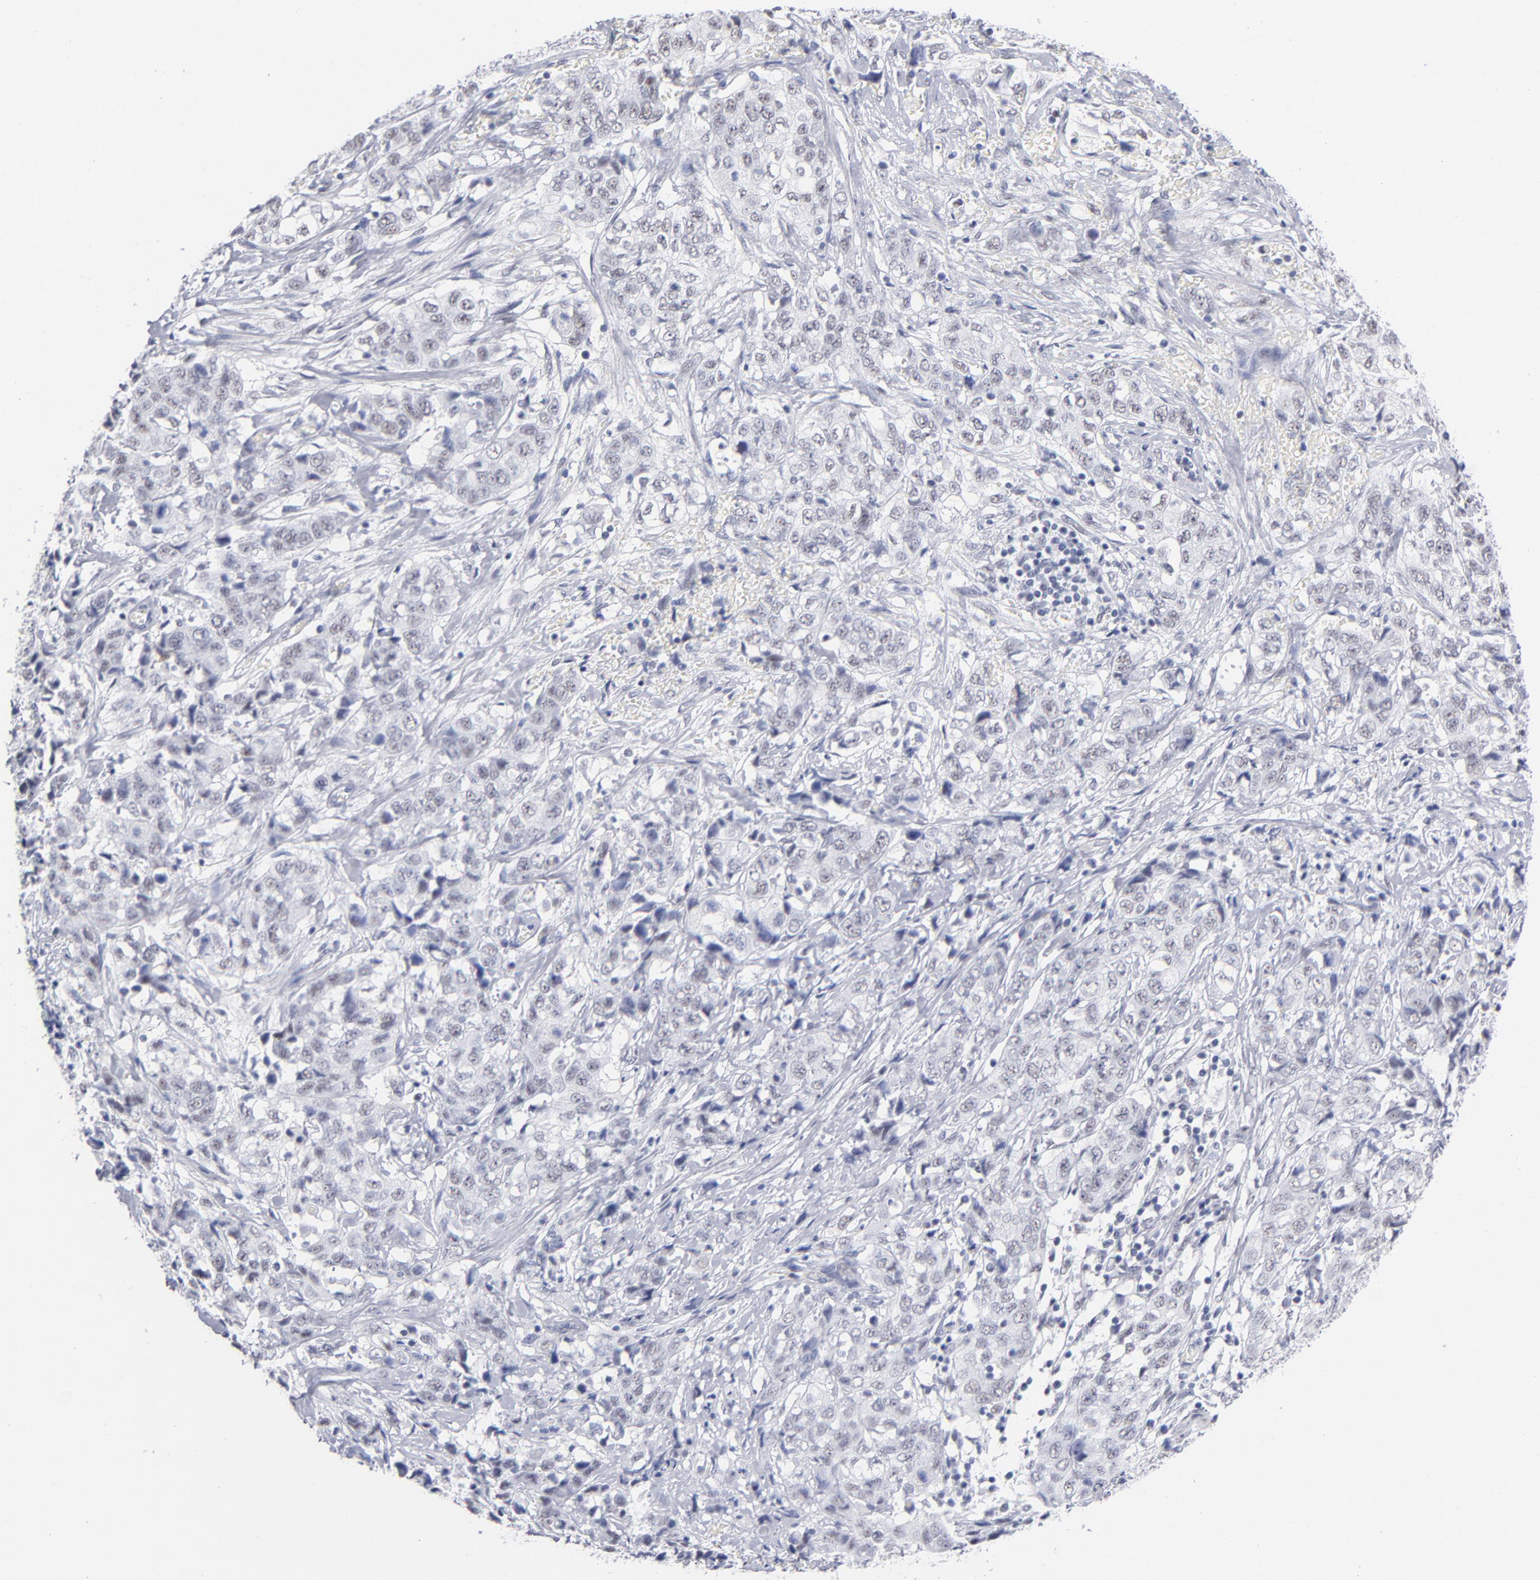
{"staining": {"intensity": "weak", "quantity": "<25%", "location": "nuclear"}, "tissue": "stomach cancer", "cell_type": "Tumor cells", "image_type": "cancer", "snomed": [{"axis": "morphology", "description": "Adenocarcinoma, NOS"}, {"axis": "topography", "description": "Stomach"}], "caption": "An immunohistochemistry image of stomach cancer (adenocarcinoma) is shown. There is no staining in tumor cells of stomach cancer (adenocarcinoma).", "gene": "SNRPB", "patient": {"sex": "male", "age": 48}}